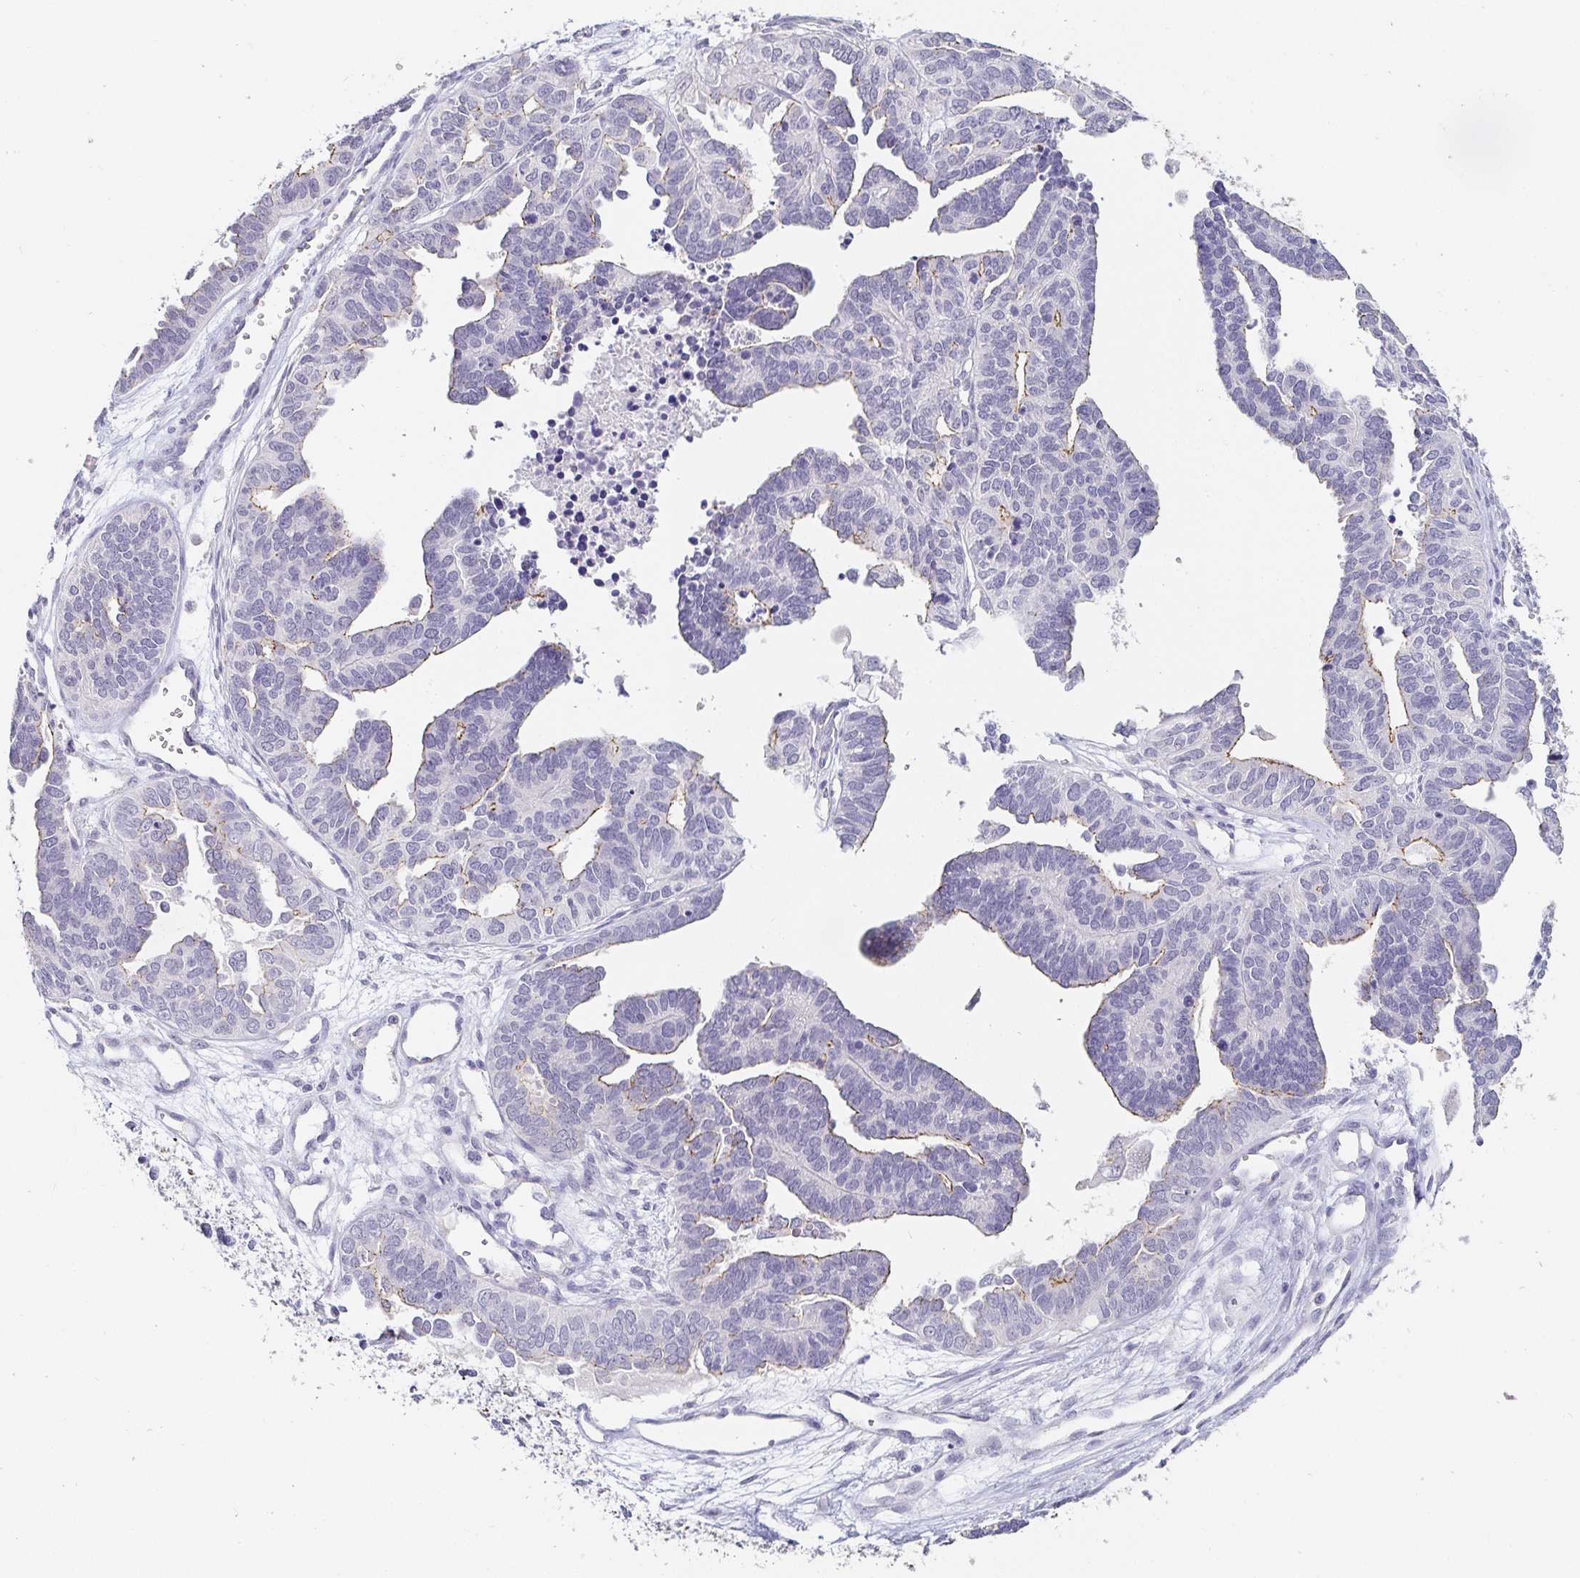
{"staining": {"intensity": "weak", "quantity": "<25%", "location": "cytoplasmic/membranous"}, "tissue": "ovarian cancer", "cell_type": "Tumor cells", "image_type": "cancer", "snomed": [{"axis": "morphology", "description": "Cystadenocarcinoma, serous, NOS"}, {"axis": "topography", "description": "Ovary"}], "caption": "A micrograph of ovarian cancer (serous cystadenocarcinoma) stained for a protein reveals no brown staining in tumor cells.", "gene": "PDX1", "patient": {"sex": "female", "age": 51}}